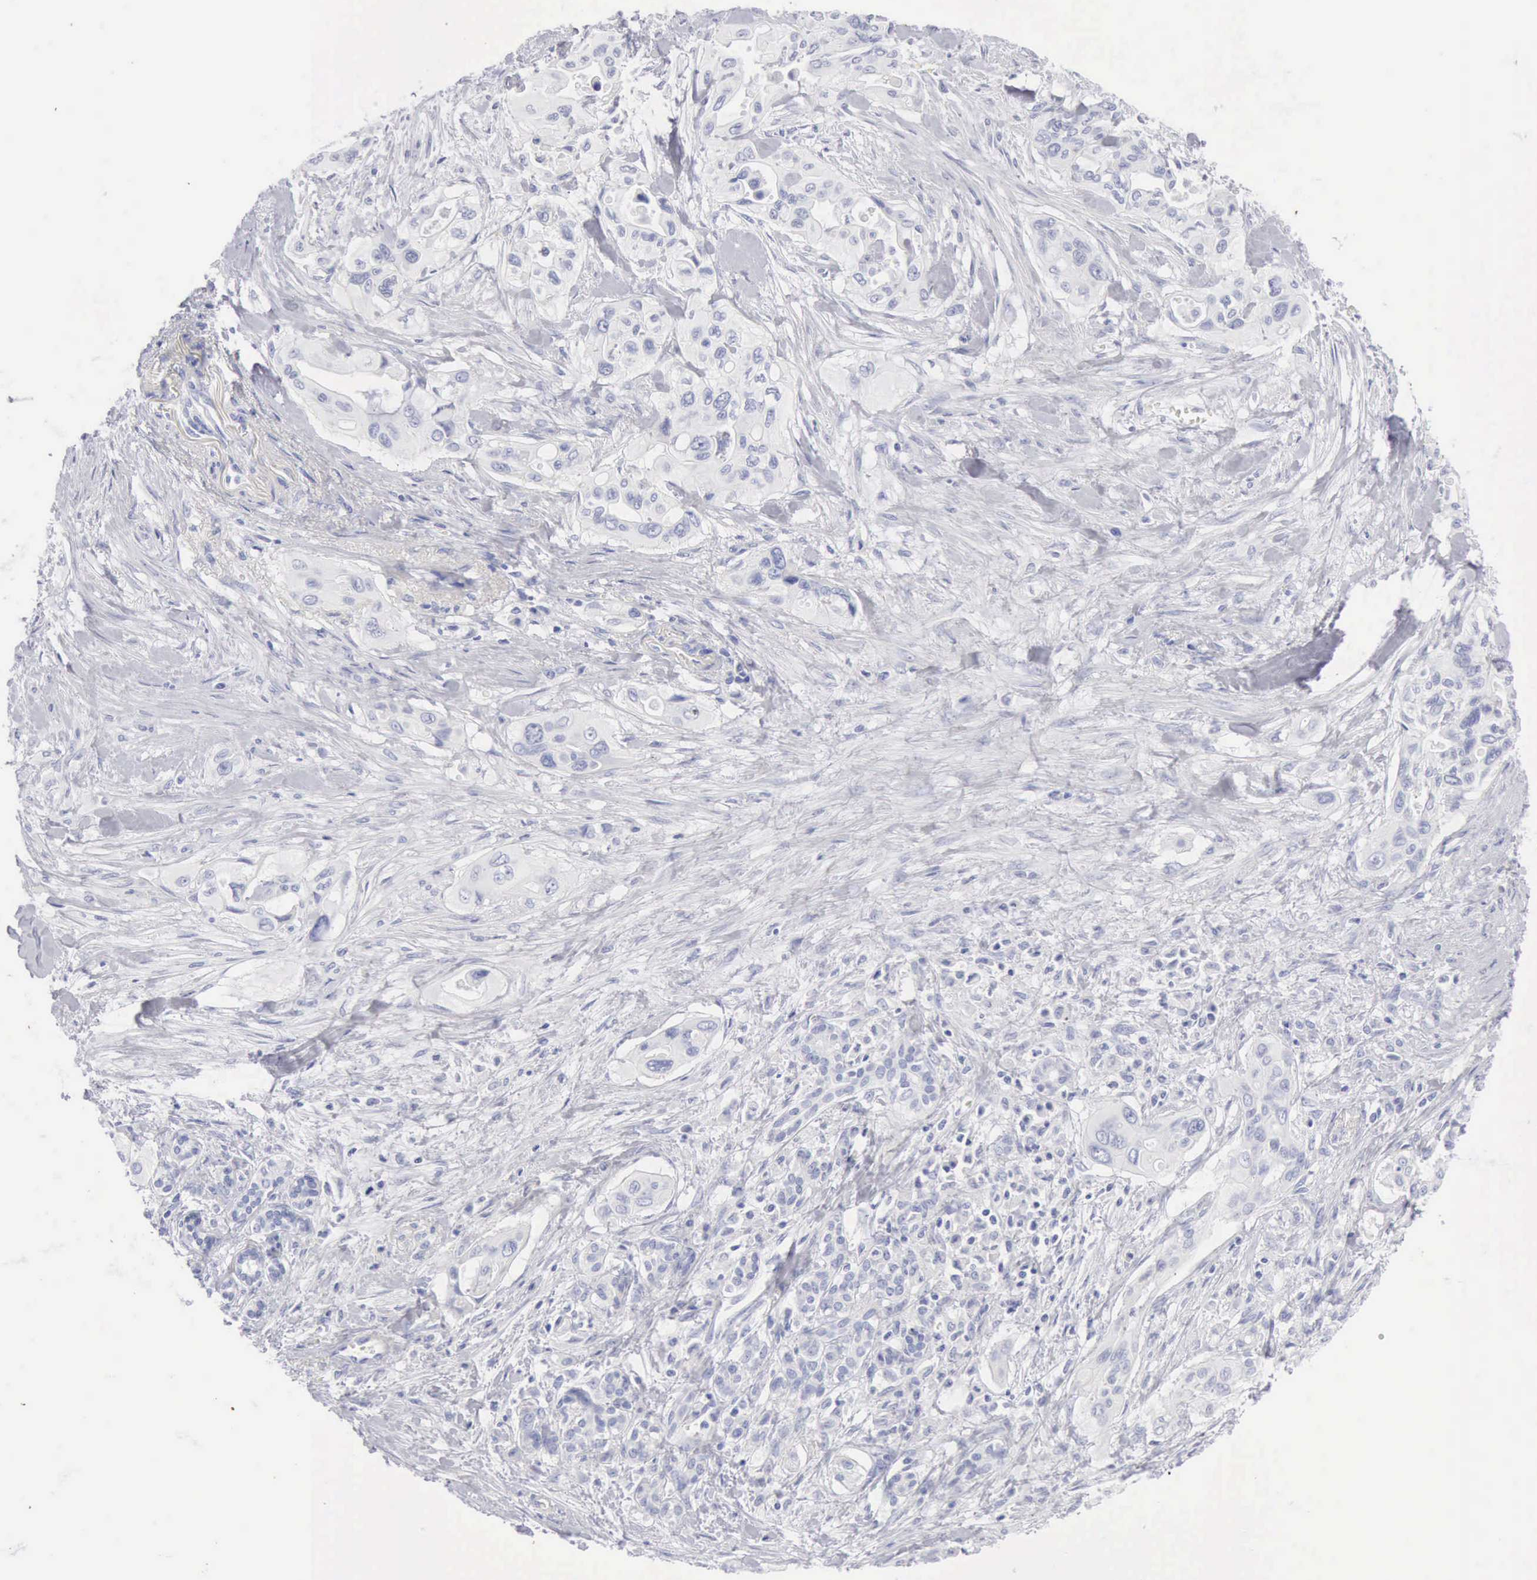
{"staining": {"intensity": "negative", "quantity": "none", "location": "none"}, "tissue": "pancreatic cancer", "cell_type": "Tumor cells", "image_type": "cancer", "snomed": [{"axis": "morphology", "description": "Adenocarcinoma, NOS"}, {"axis": "topography", "description": "Pancreas"}], "caption": "Immunohistochemistry of pancreatic cancer demonstrates no expression in tumor cells.", "gene": "KRT10", "patient": {"sex": "male", "age": 77}}